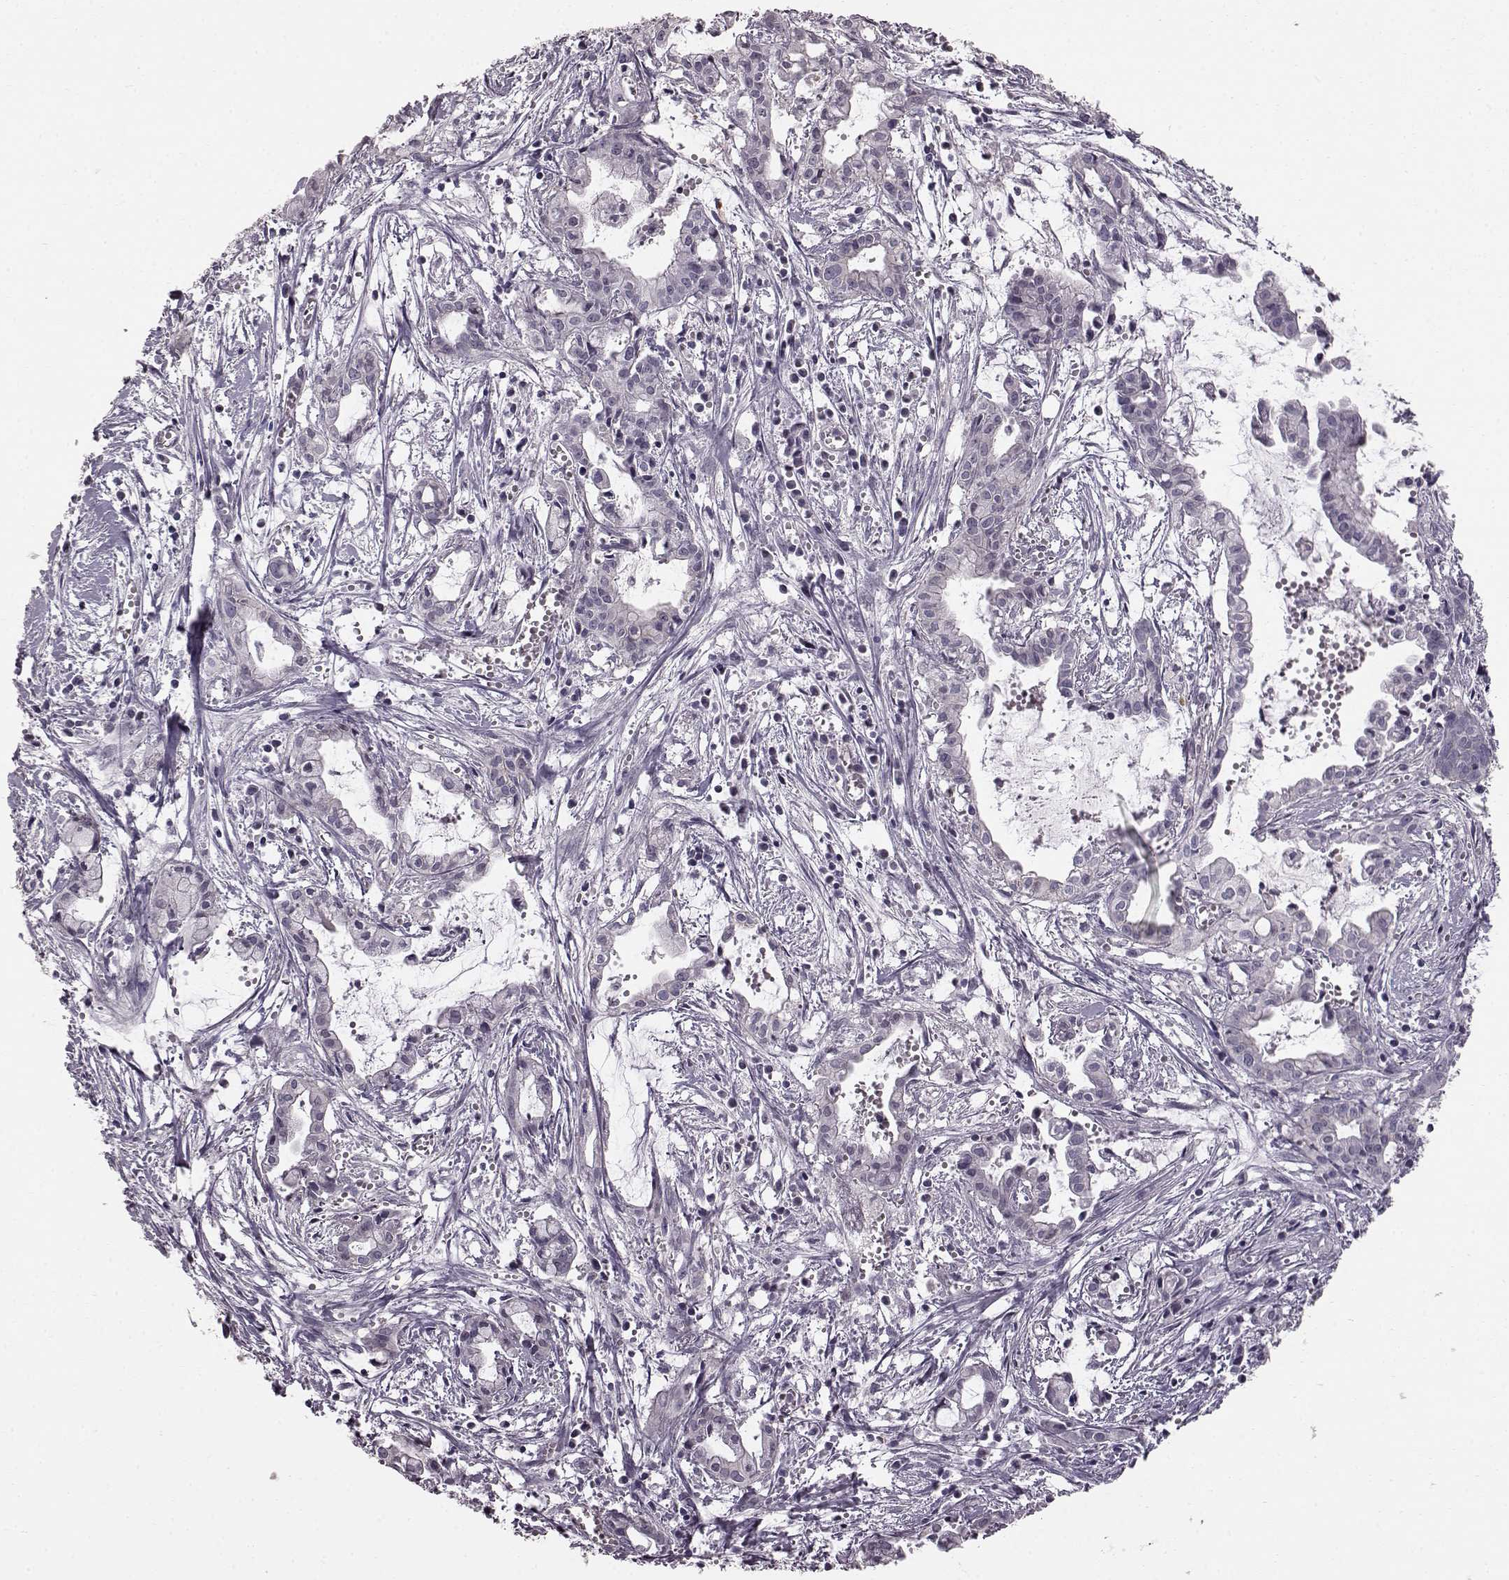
{"staining": {"intensity": "negative", "quantity": "none", "location": "none"}, "tissue": "pancreatic cancer", "cell_type": "Tumor cells", "image_type": "cancer", "snomed": [{"axis": "morphology", "description": "Adenocarcinoma, NOS"}, {"axis": "topography", "description": "Pancreas"}], "caption": "Tumor cells show no significant staining in pancreatic cancer (adenocarcinoma).", "gene": "TCHHL1", "patient": {"sex": "male", "age": 48}}